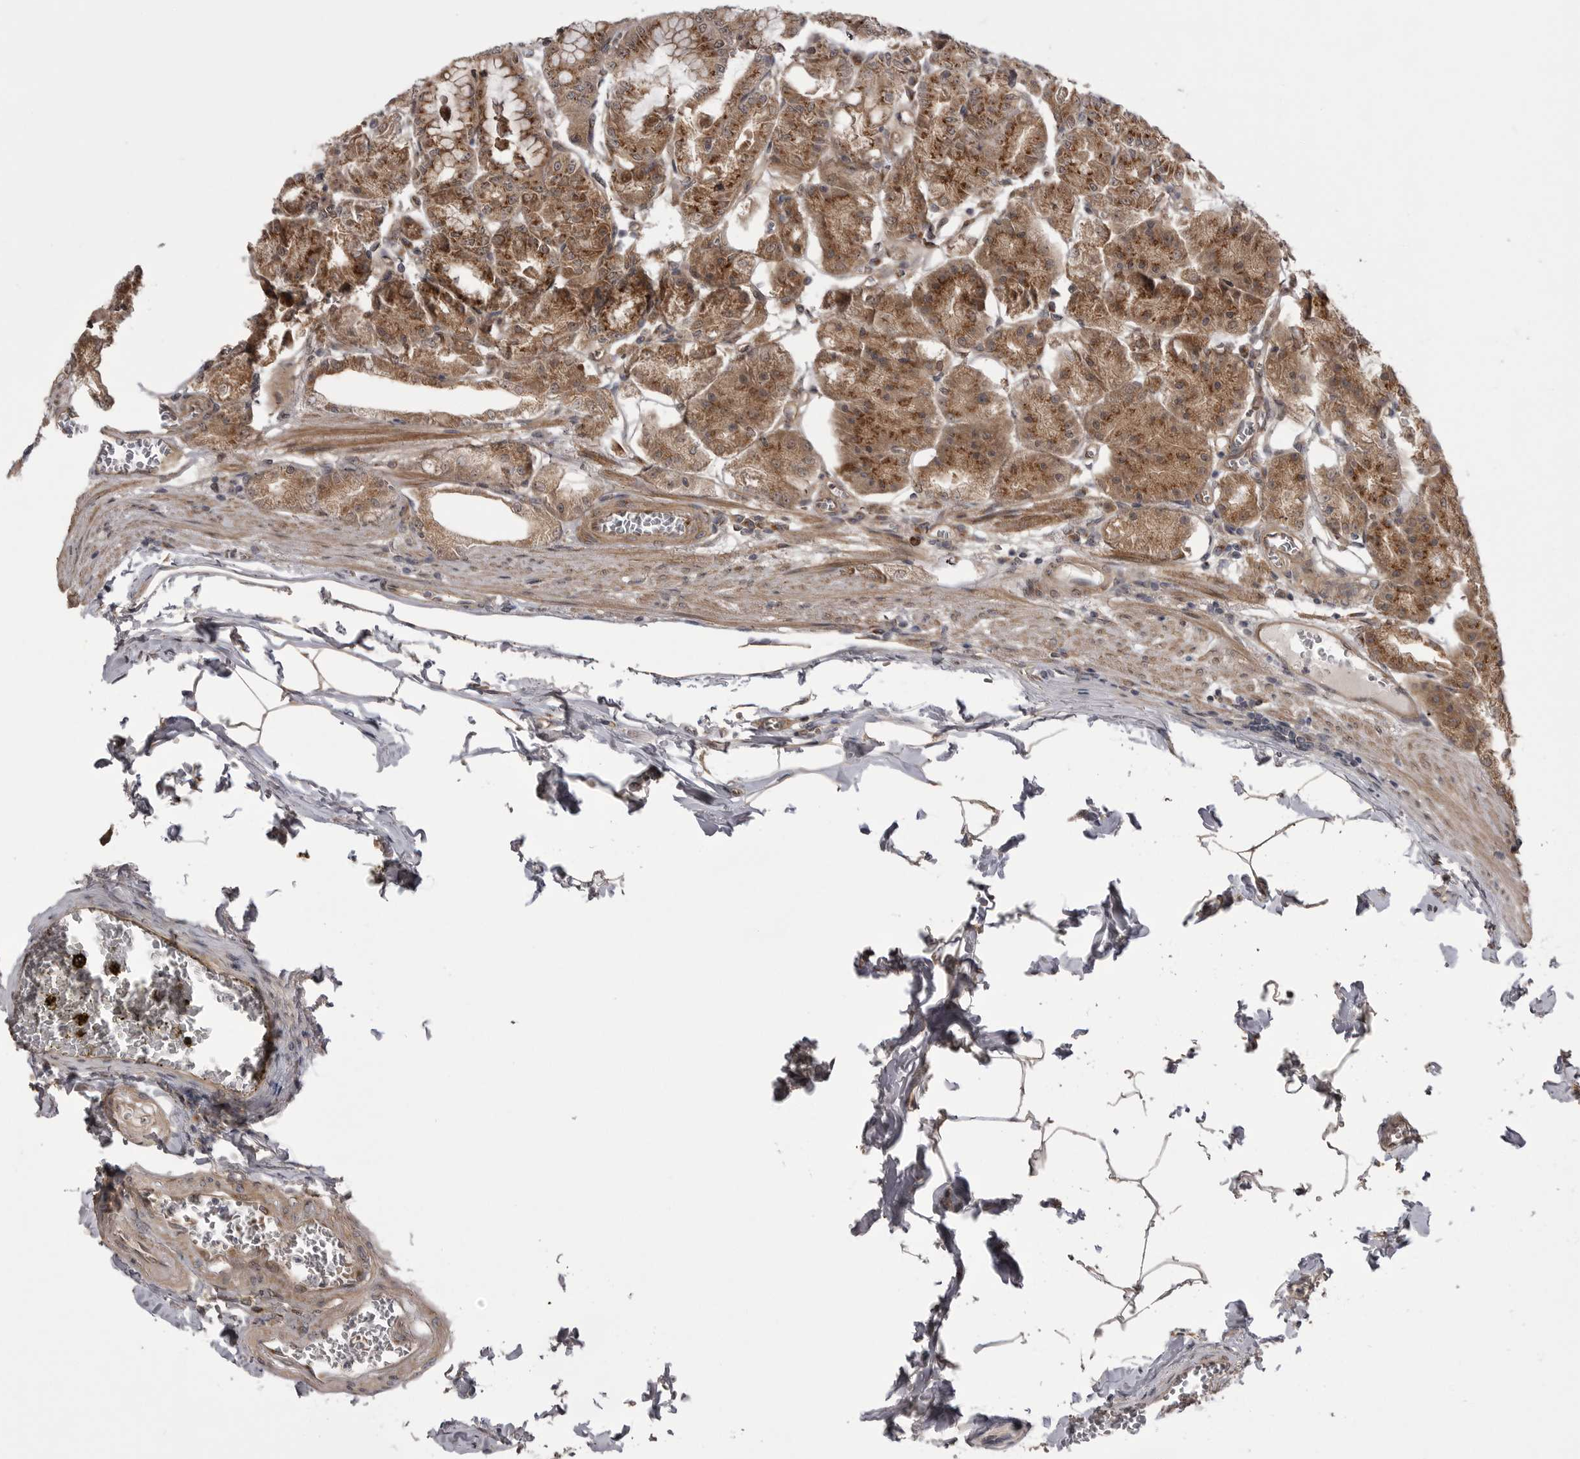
{"staining": {"intensity": "moderate", "quantity": ">75%", "location": "cytoplasmic/membranous"}, "tissue": "stomach", "cell_type": "Glandular cells", "image_type": "normal", "snomed": [{"axis": "morphology", "description": "Normal tissue, NOS"}, {"axis": "topography", "description": "Stomach, lower"}], "caption": "Immunohistochemistry (IHC) micrograph of benign human stomach stained for a protein (brown), which reveals medium levels of moderate cytoplasmic/membranous positivity in approximately >75% of glandular cells.", "gene": "PDCL", "patient": {"sex": "male", "age": 71}}